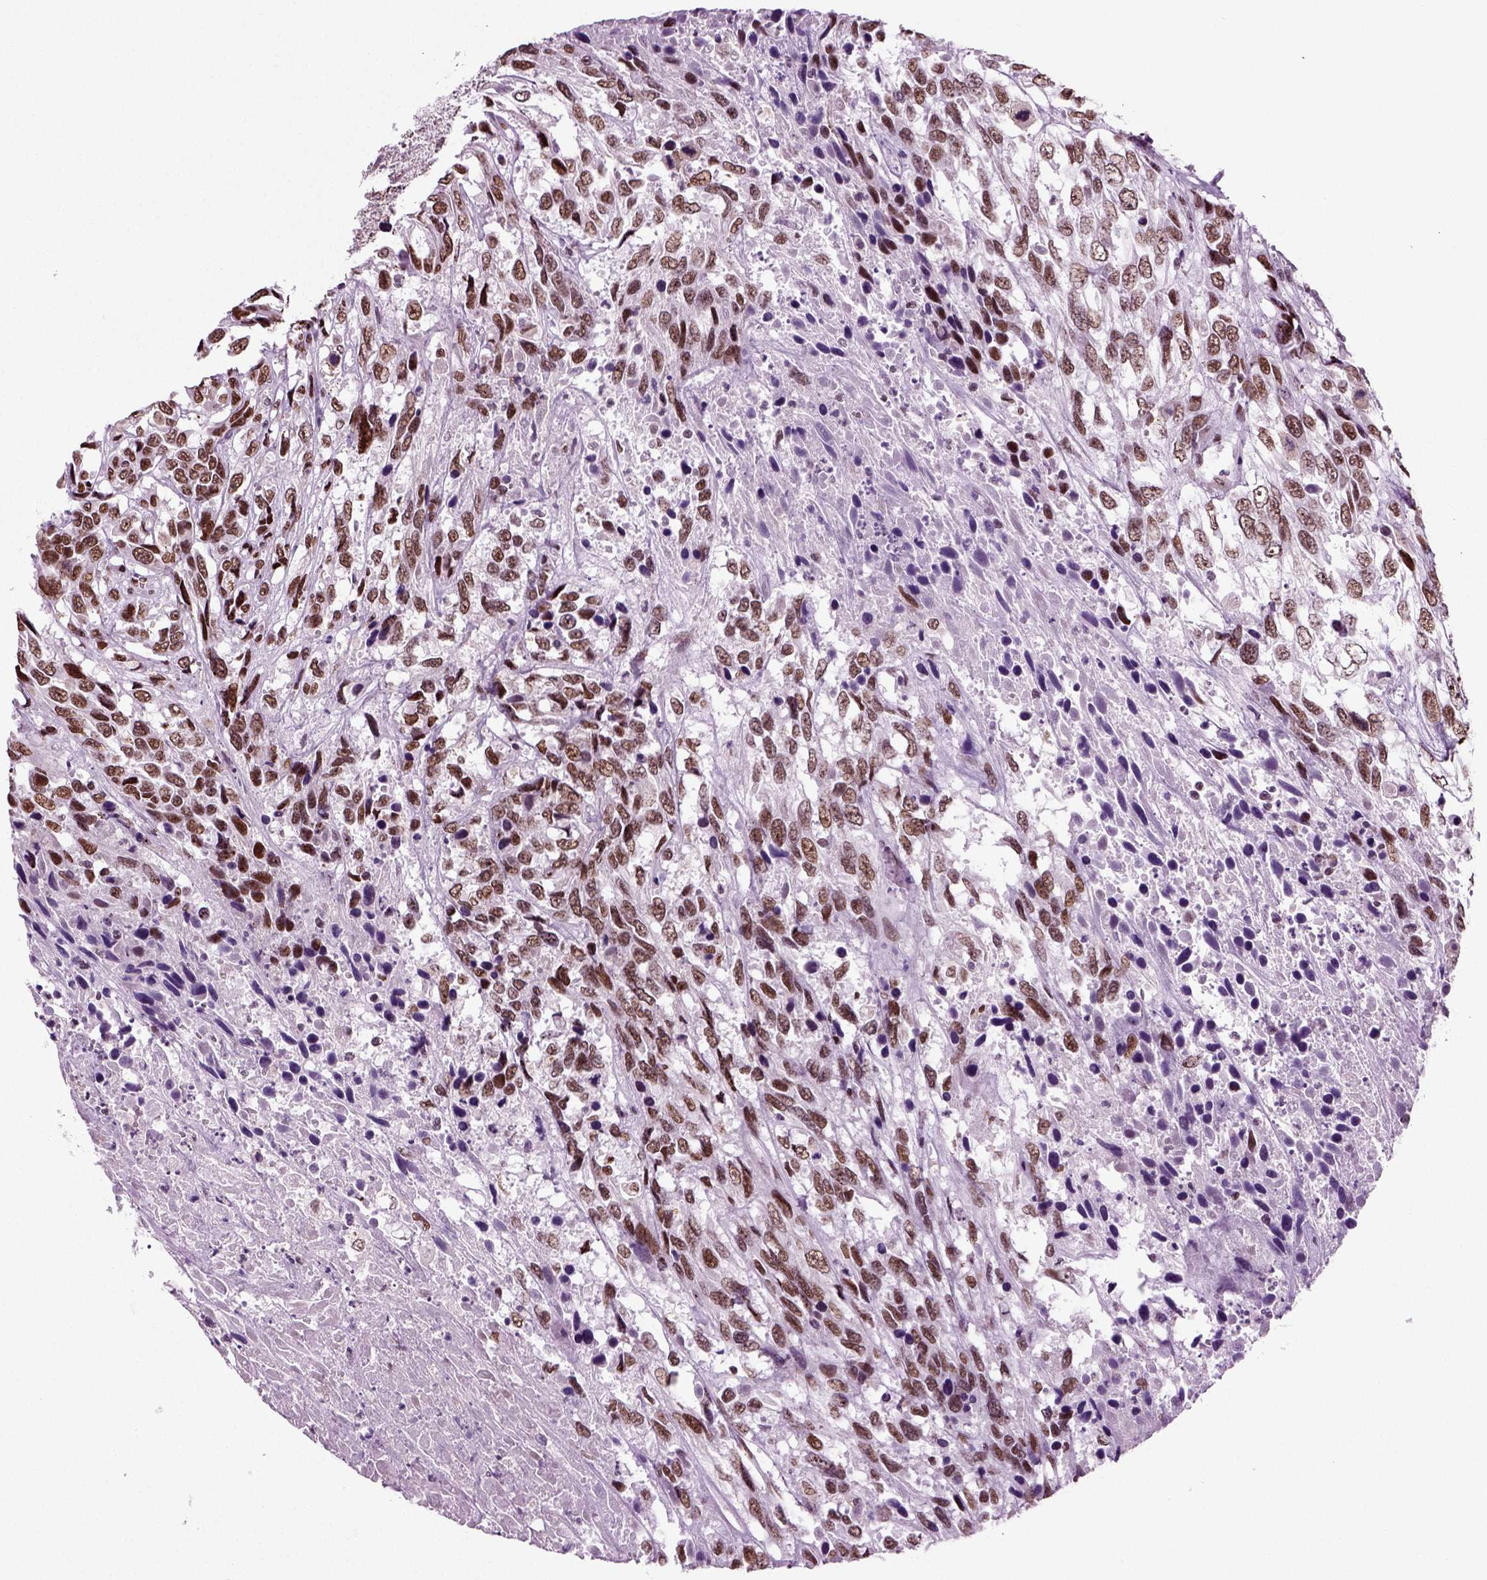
{"staining": {"intensity": "moderate", "quantity": ">75%", "location": "nuclear"}, "tissue": "urothelial cancer", "cell_type": "Tumor cells", "image_type": "cancer", "snomed": [{"axis": "morphology", "description": "Urothelial carcinoma, High grade"}, {"axis": "topography", "description": "Urinary bladder"}], "caption": "The micrograph reveals staining of urothelial cancer, revealing moderate nuclear protein expression (brown color) within tumor cells. (IHC, brightfield microscopy, high magnification).", "gene": "RCOR3", "patient": {"sex": "female", "age": 70}}